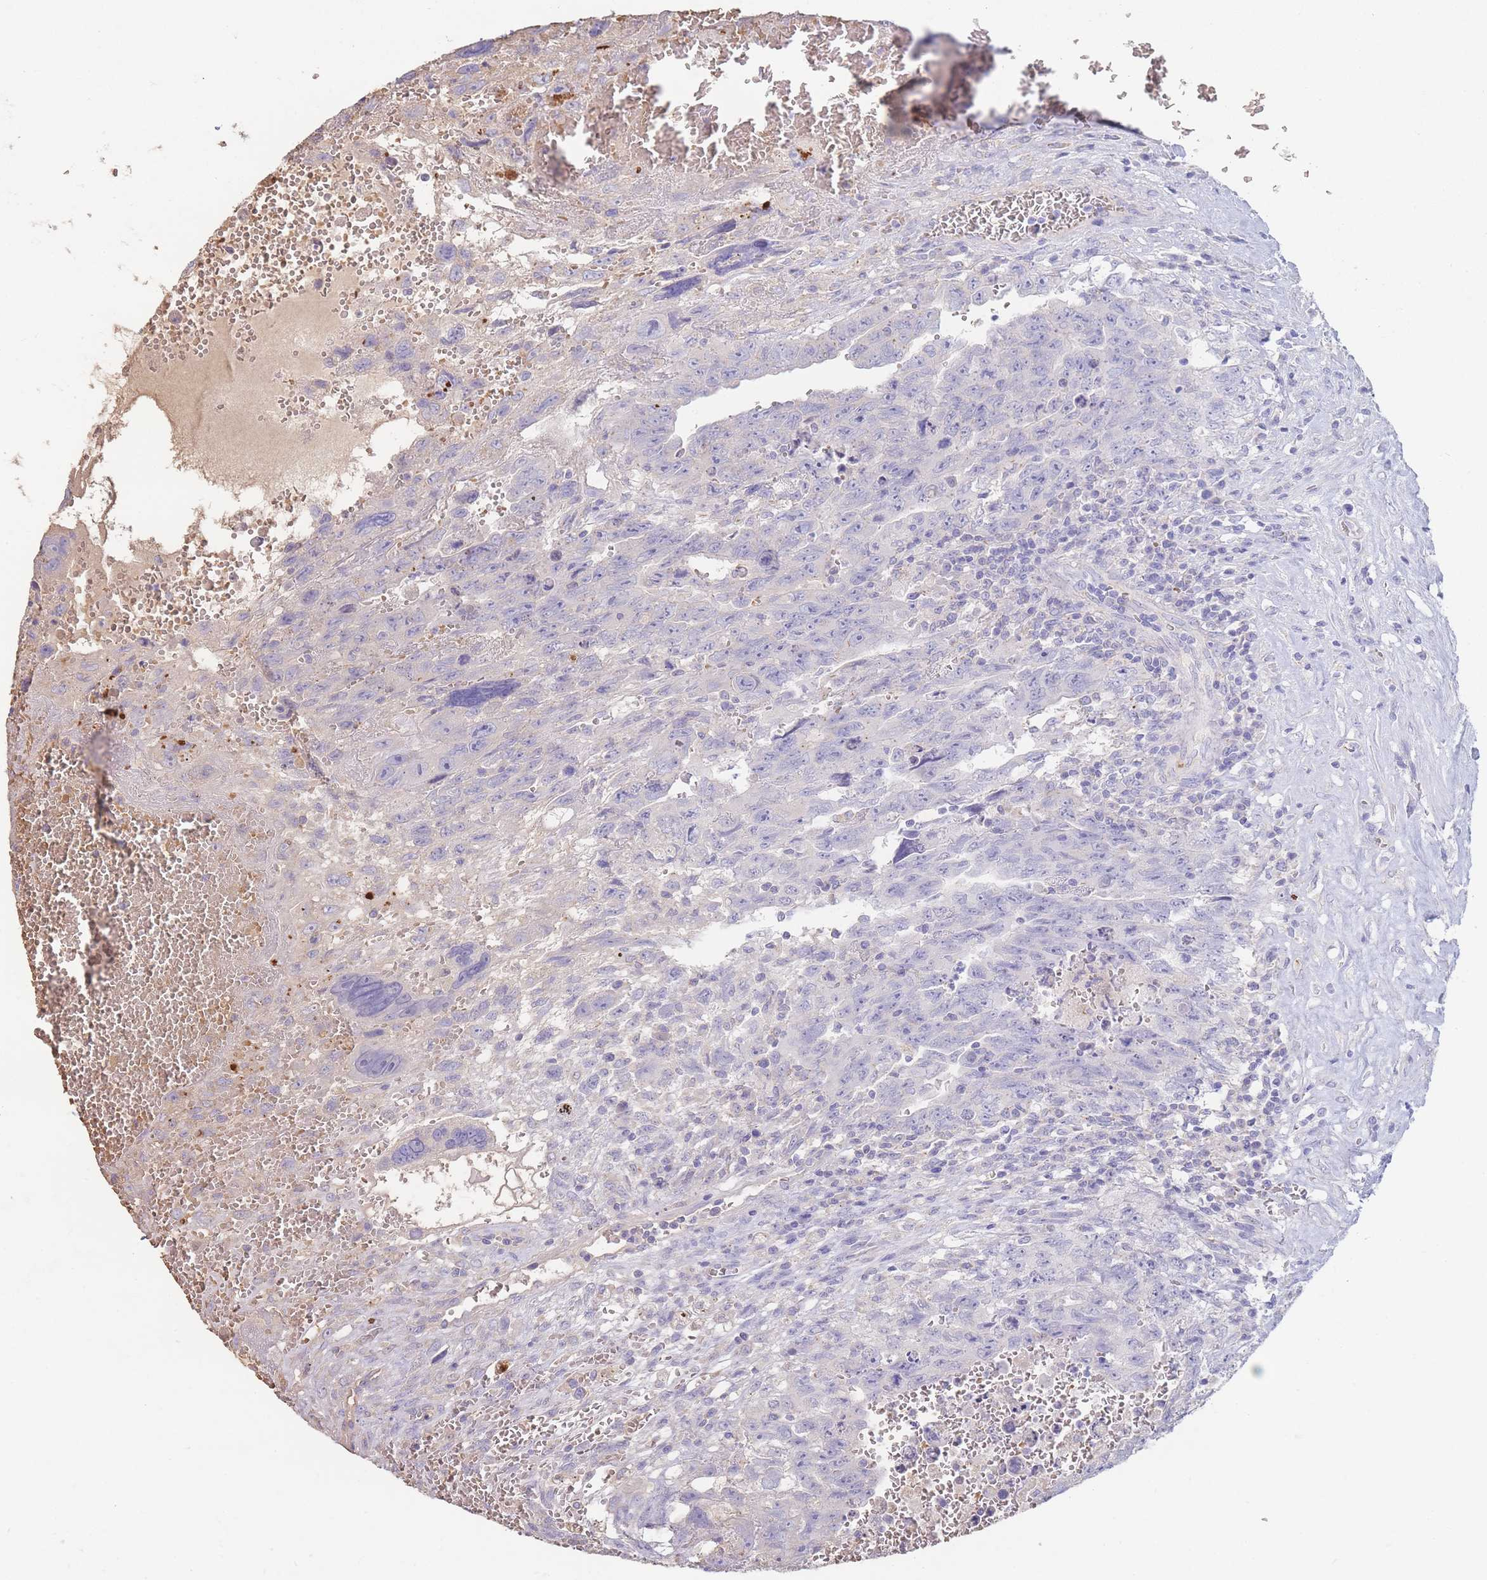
{"staining": {"intensity": "negative", "quantity": "none", "location": "none"}, "tissue": "testis cancer", "cell_type": "Tumor cells", "image_type": "cancer", "snomed": [{"axis": "morphology", "description": "Carcinoma, Embryonal, NOS"}, {"axis": "topography", "description": "Testis"}], "caption": "The immunohistochemistry image has no significant positivity in tumor cells of testis cancer (embryonal carcinoma) tissue.", "gene": "HBG2", "patient": {"sex": "male", "age": 28}}